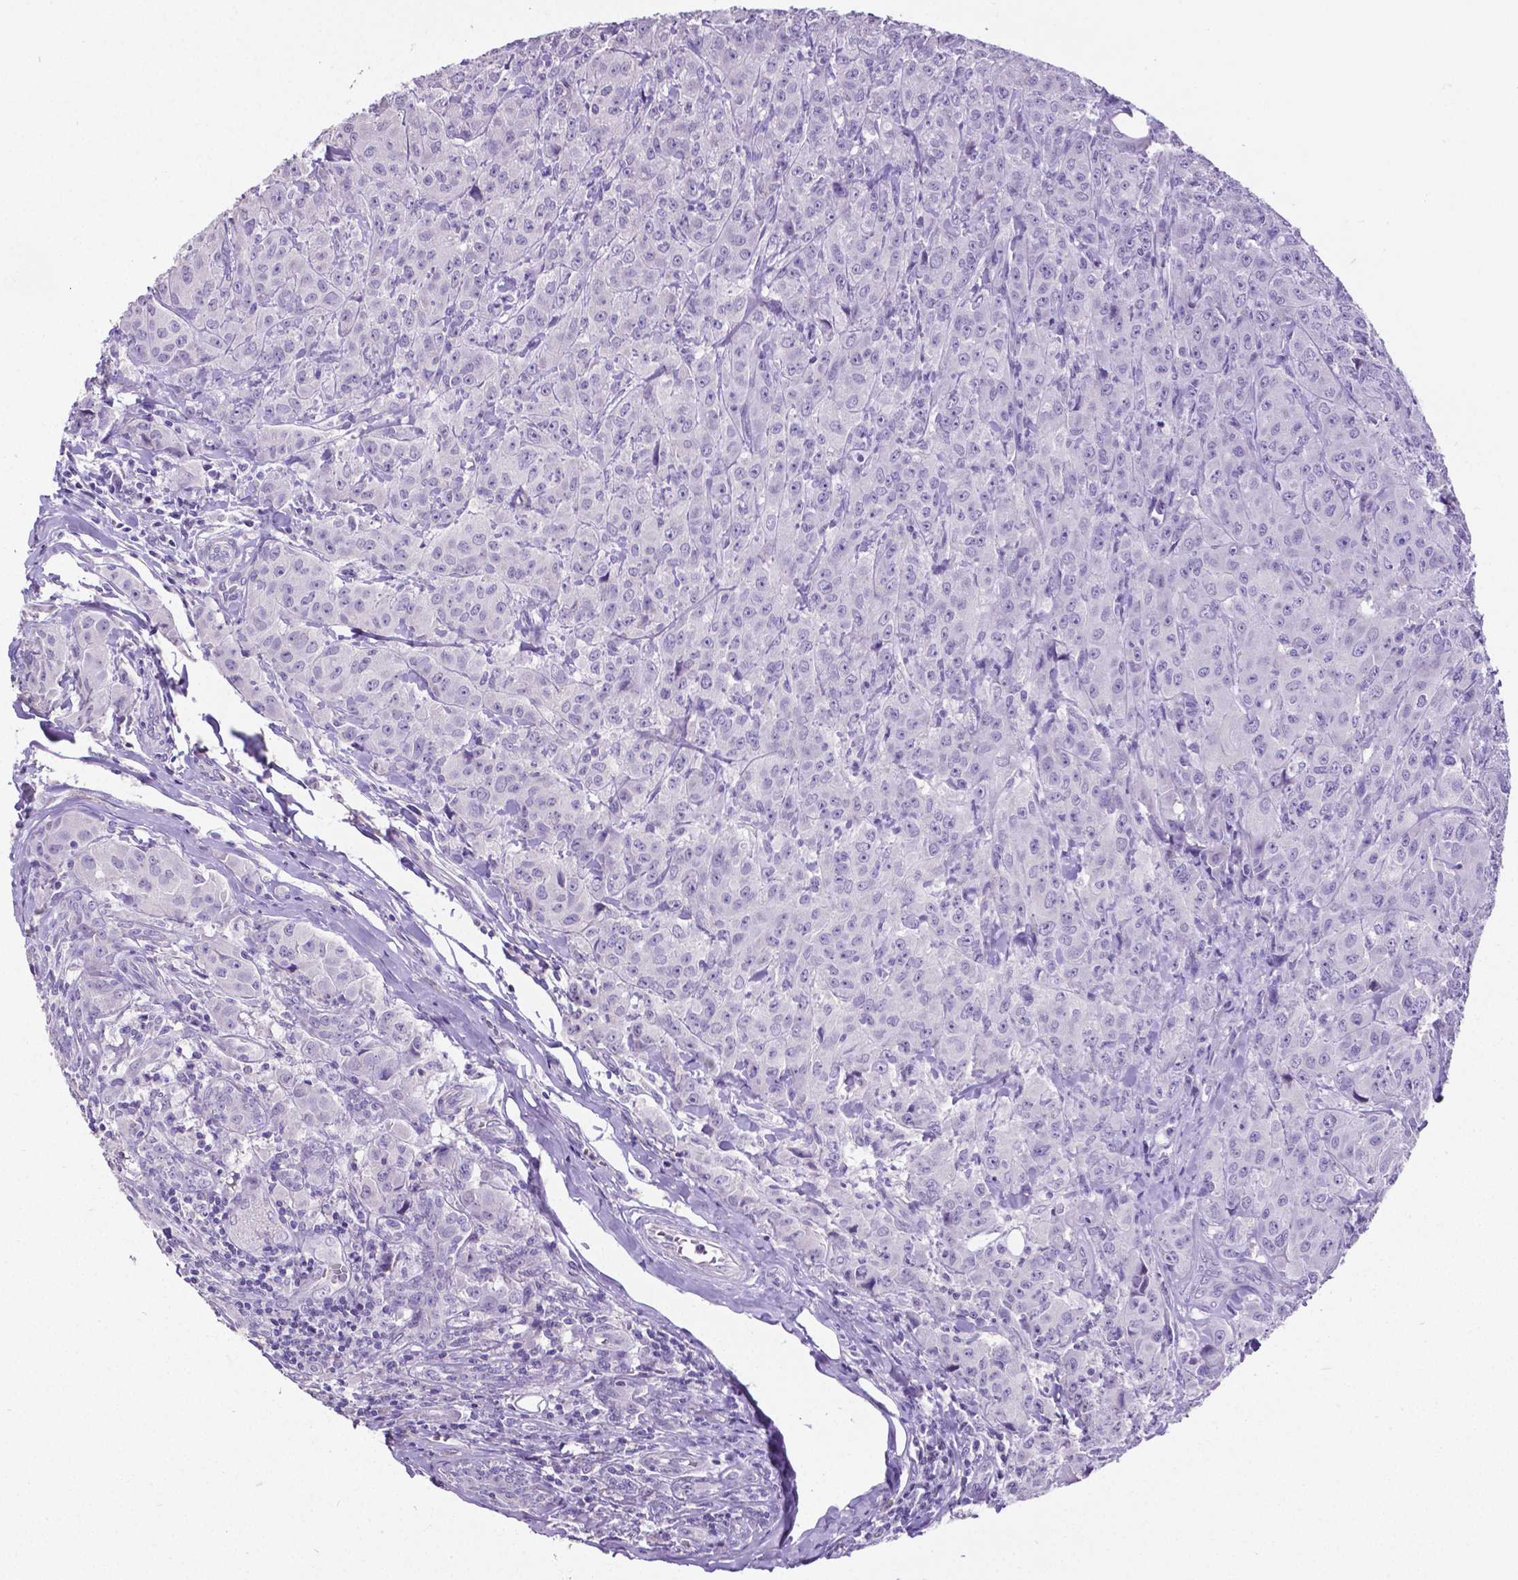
{"staining": {"intensity": "negative", "quantity": "none", "location": "none"}, "tissue": "breast cancer", "cell_type": "Tumor cells", "image_type": "cancer", "snomed": [{"axis": "morphology", "description": "Duct carcinoma"}, {"axis": "topography", "description": "Breast"}], "caption": "Protein analysis of intraductal carcinoma (breast) displays no significant expression in tumor cells.", "gene": "SATB2", "patient": {"sex": "female", "age": 43}}